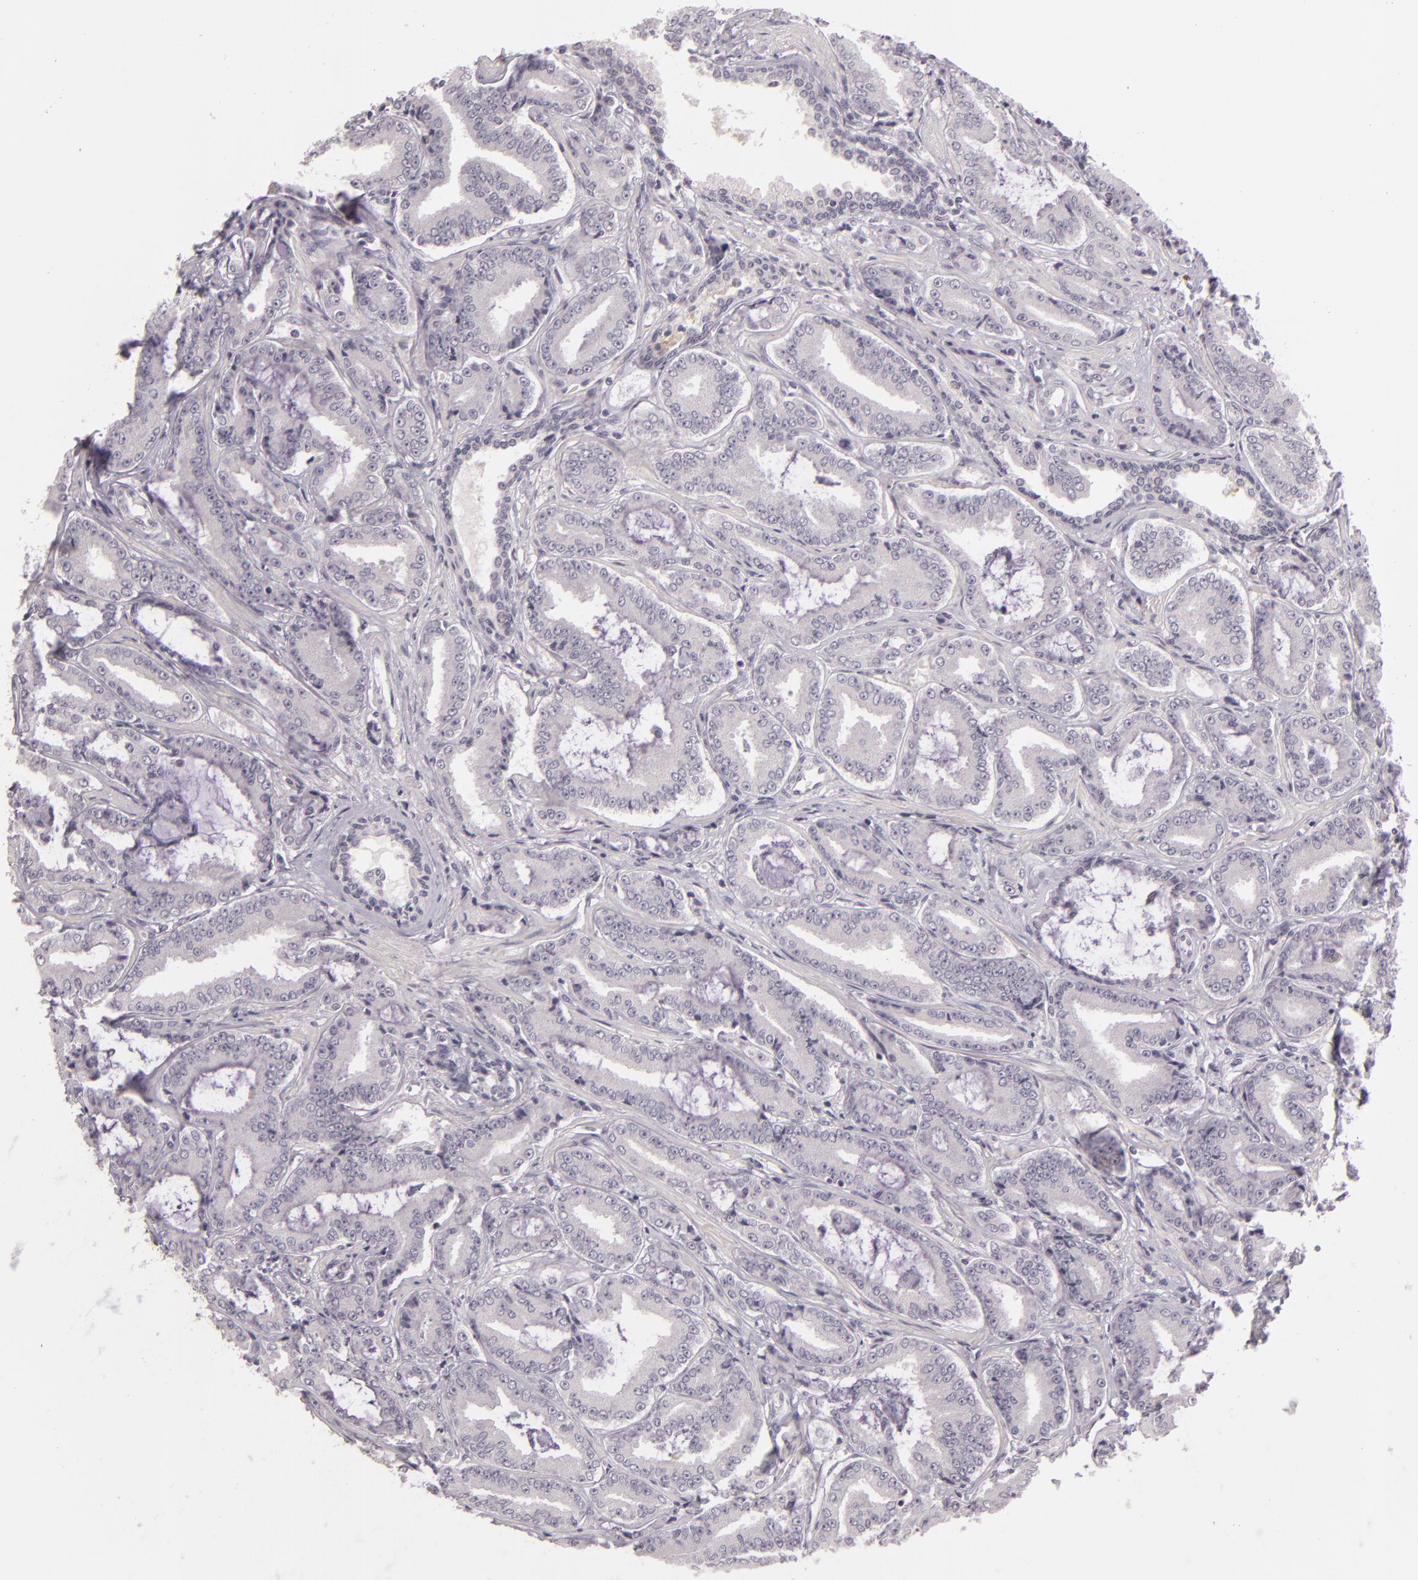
{"staining": {"intensity": "negative", "quantity": "none", "location": "none"}, "tissue": "prostate cancer", "cell_type": "Tumor cells", "image_type": "cancer", "snomed": [{"axis": "morphology", "description": "Adenocarcinoma, Low grade"}, {"axis": "topography", "description": "Prostate"}], "caption": "DAB immunohistochemical staining of human prostate low-grade adenocarcinoma reveals no significant positivity in tumor cells. The staining is performed using DAB brown chromogen with nuclei counter-stained in using hematoxylin.", "gene": "CBS", "patient": {"sex": "male", "age": 65}}